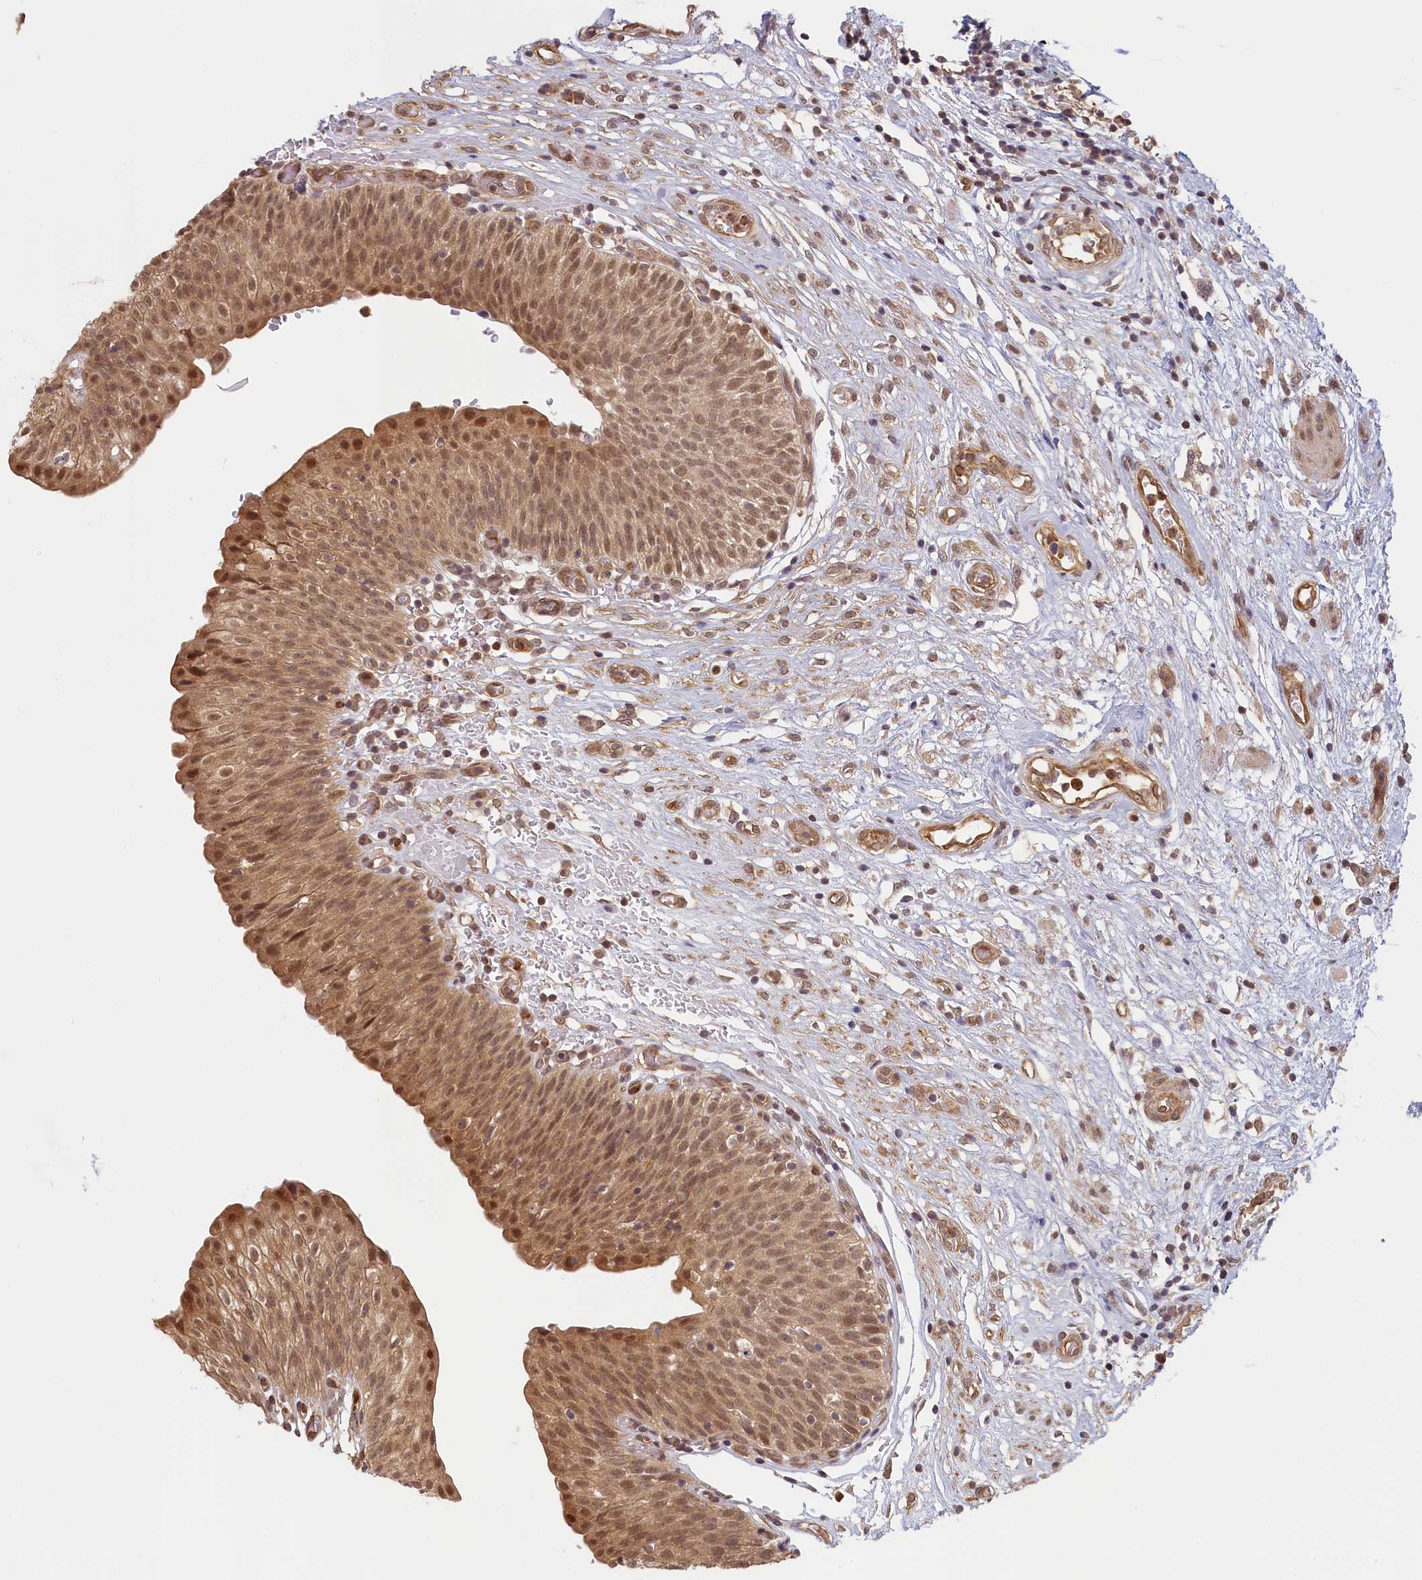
{"staining": {"intensity": "moderate", "quantity": ">75%", "location": "cytoplasmic/membranous,nuclear"}, "tissue": "urinary bladder", "cell_type": "Urothelial cells", "image_type": "normal", "snomed": [{"axis": "morphology", "description": "Normal tissue, NOS"}, {"axis": "topography", "description": "Urinary bladder"}], "caption": "IHC photomicrograph of normal urinary bladder: urinary bladder stained using immunohistochemistry reveals medium levels of moderate protein expression localized specifically in the cytoplasmic/membranous,nuclear of urothelial cells, appearing as a cytoplasmic/membranous,nuclear brown color.", "gene": "C19orf44", "patient": {"sex": "male", "age": 55}}